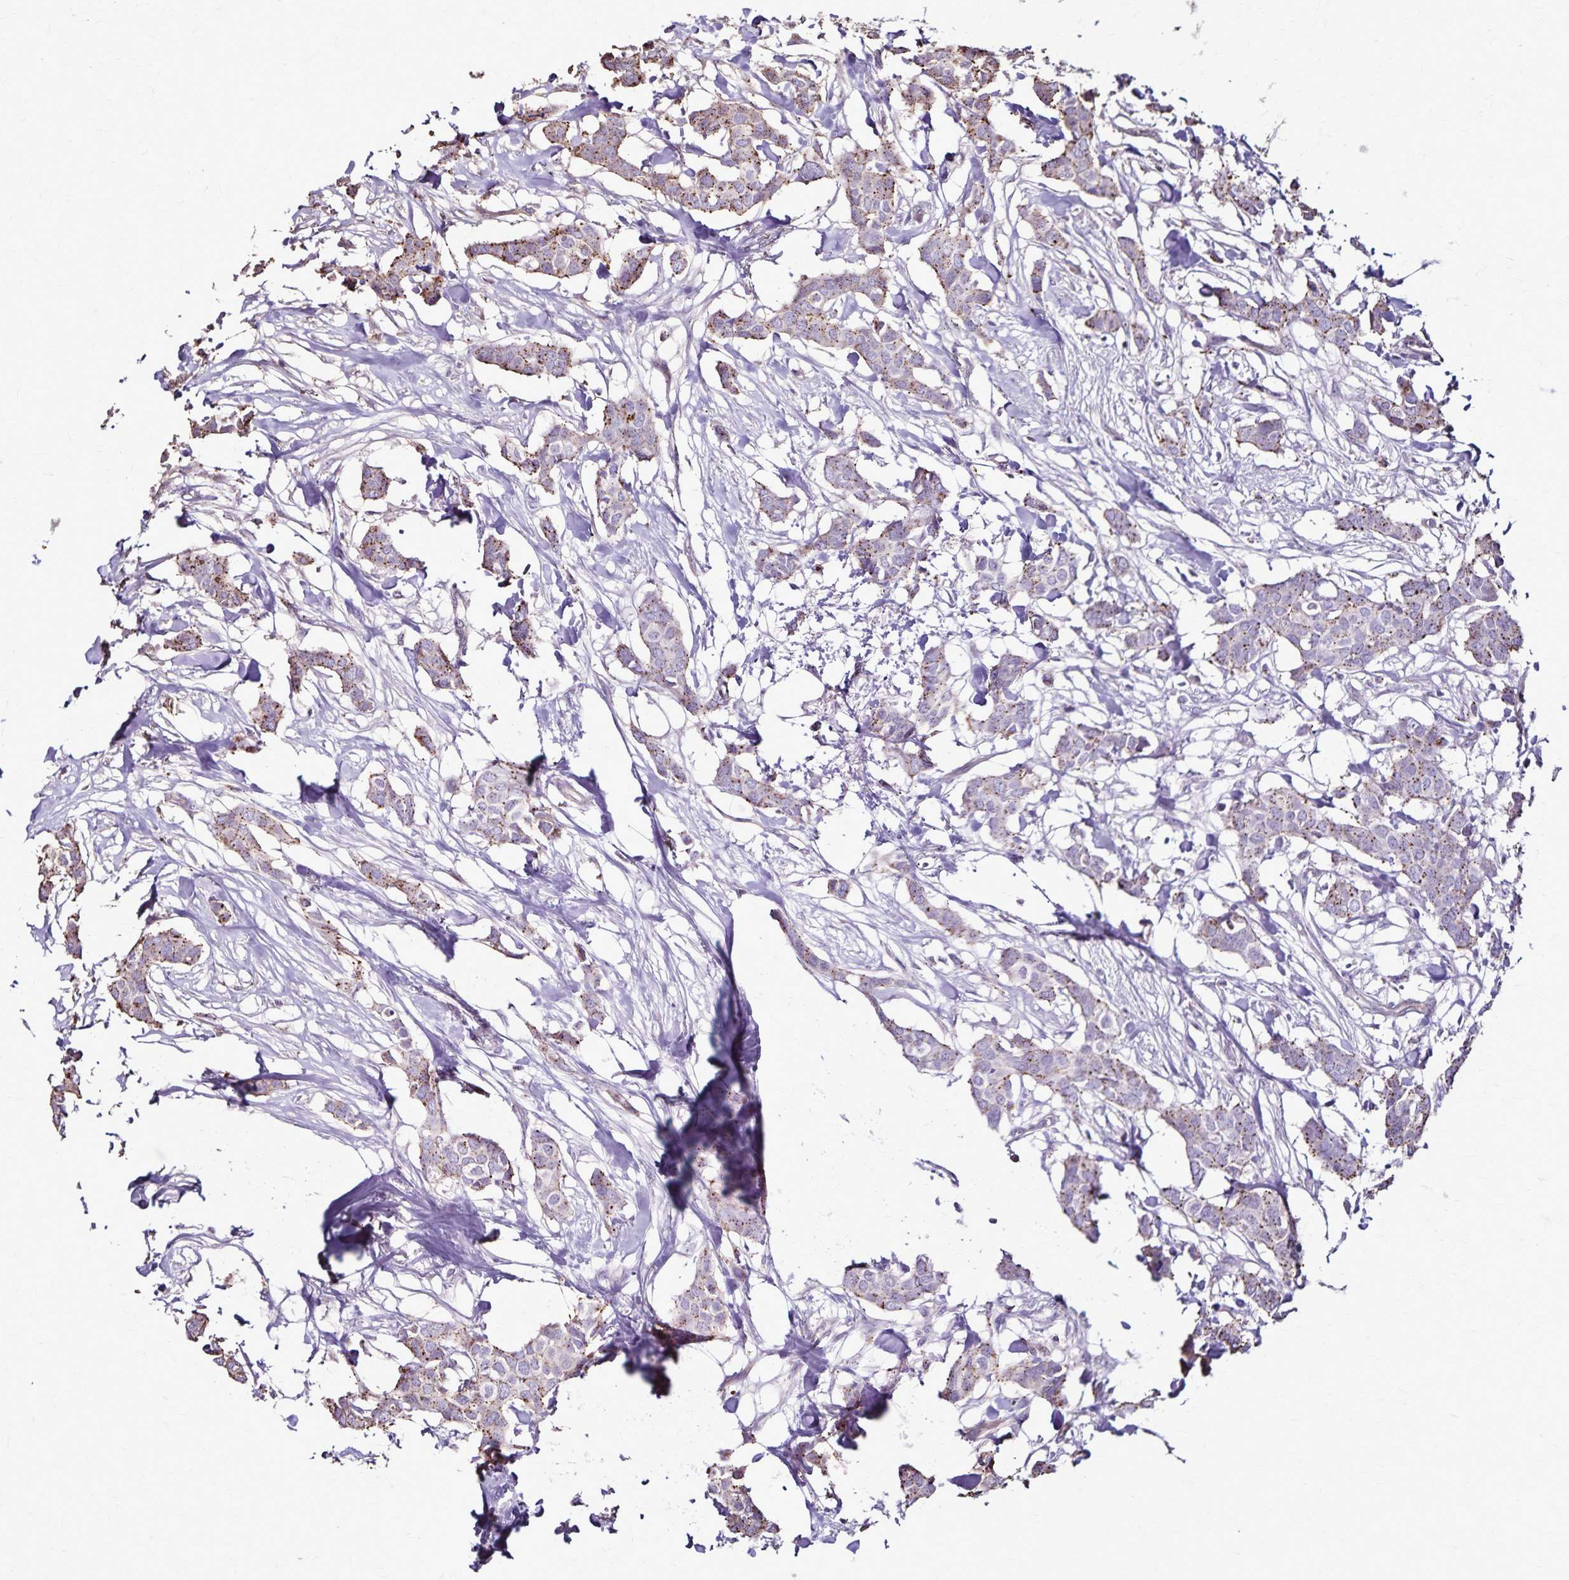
{"staining": {"intensity": "moderate", "quantity": "25%-75%", "location": "cytoplasmic/membranous"}, "tissue": "breast cancer", "cell_type": "Tumor cells", "image_type": "cancer", "snomed": [{"axis": "morphology", "description": "Duct carcinoma"}, {"axis": "topography", "description": "Breast"}], "caption": "Moderate cytoplasmic/membranous expression for a protein is seen in approximately 25%-75% of tumor cells of breast intraductal carcinoma using immunohistochemistry (IHC).", "gene": "CHMP1B", "patient": {"sex": "female", "age": 62}}